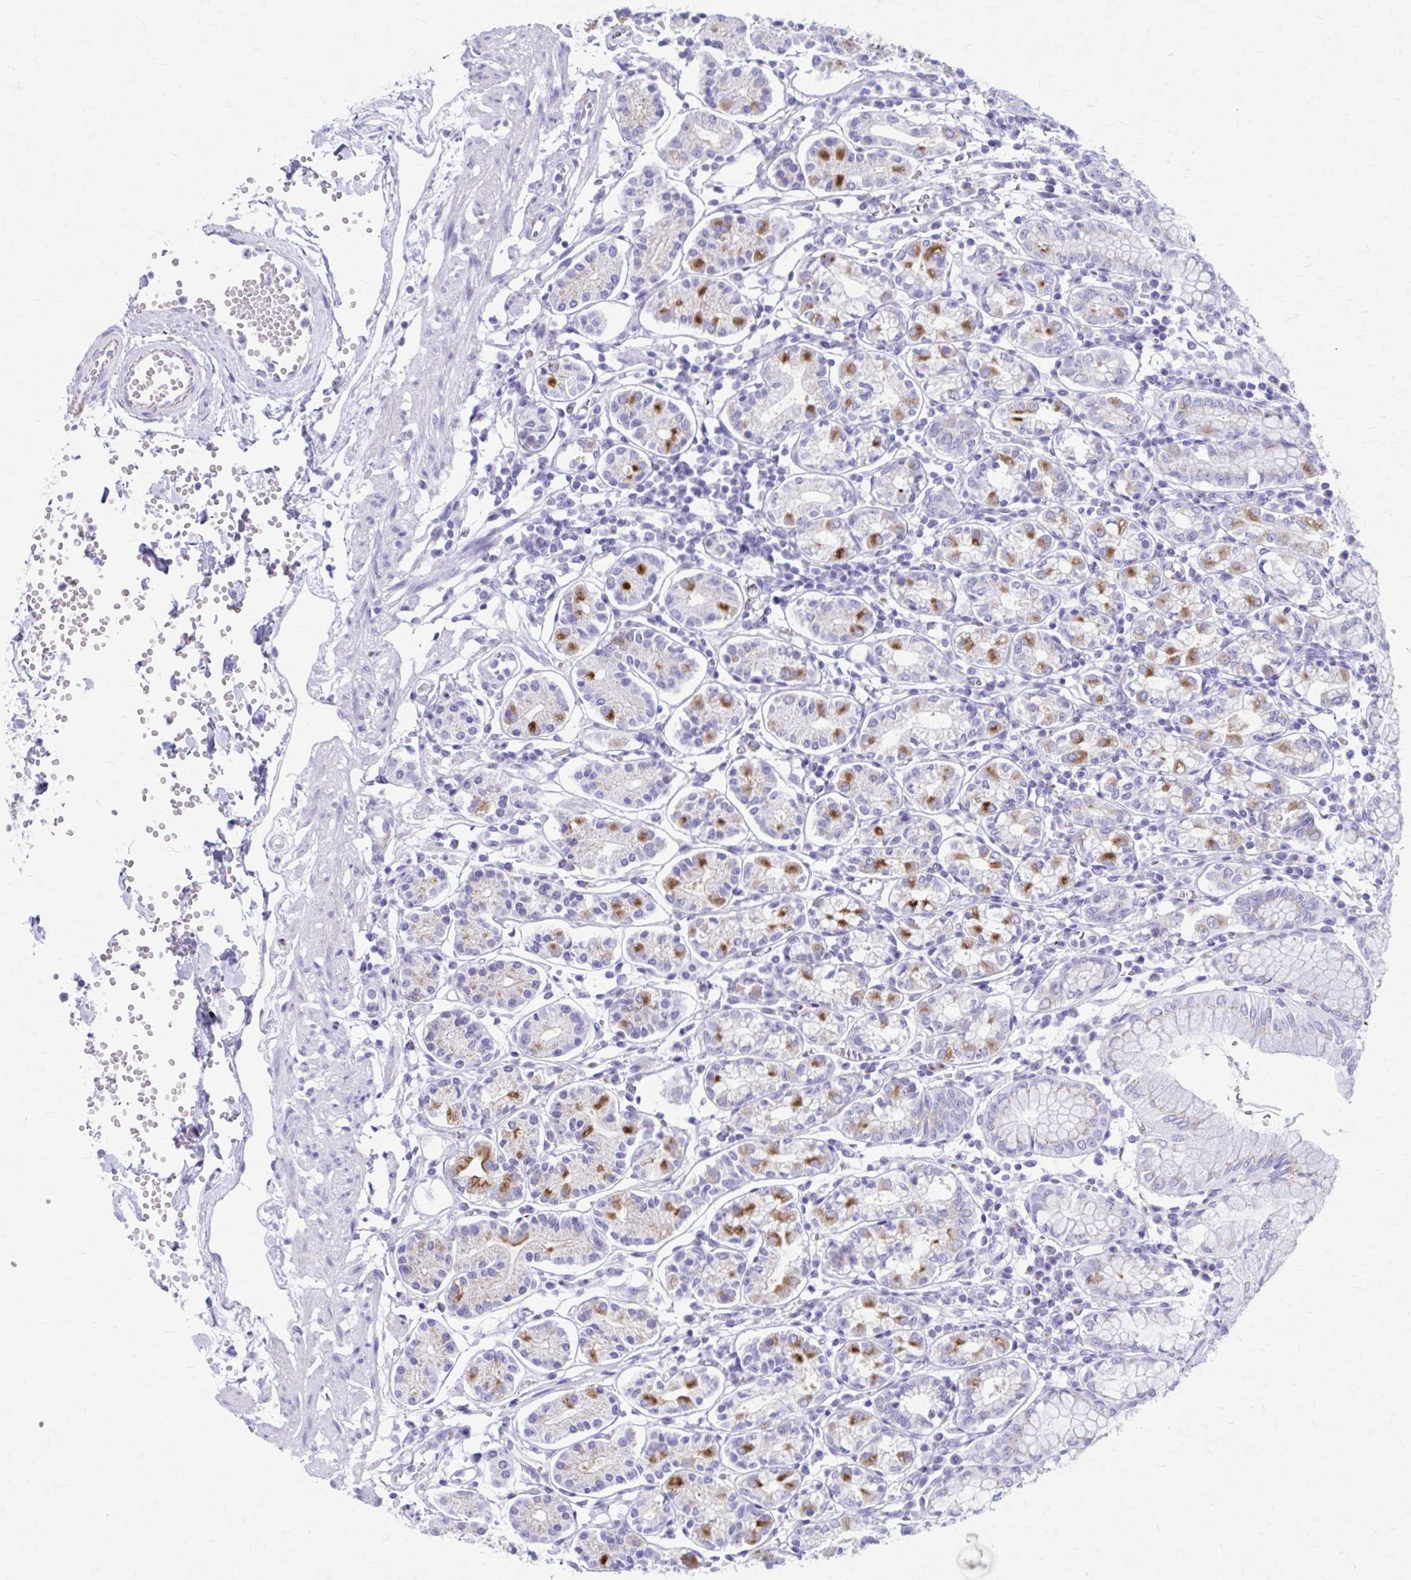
{"staining": {"intensity": "moderate", "quantity": "25%-75%", "location": "cytoplasmic/membranous"}, "tissue": "stomach", "cell_type": "Glandular cells", "image_type": "normal", "snomed": [{"axis": "morphology", "description": "Normal tissue, NOS"}, {"axis": "topography", "description": "Stomach"}], "caption": "Approximately 25%-75% of glandular cells in normal human stomach show moderate cytoplasmic/membranous protein positivity as visualized by brown immunohistochemical staining.", "gene": "KCNE2", "patient": {"sex": "female", "age": 62}}